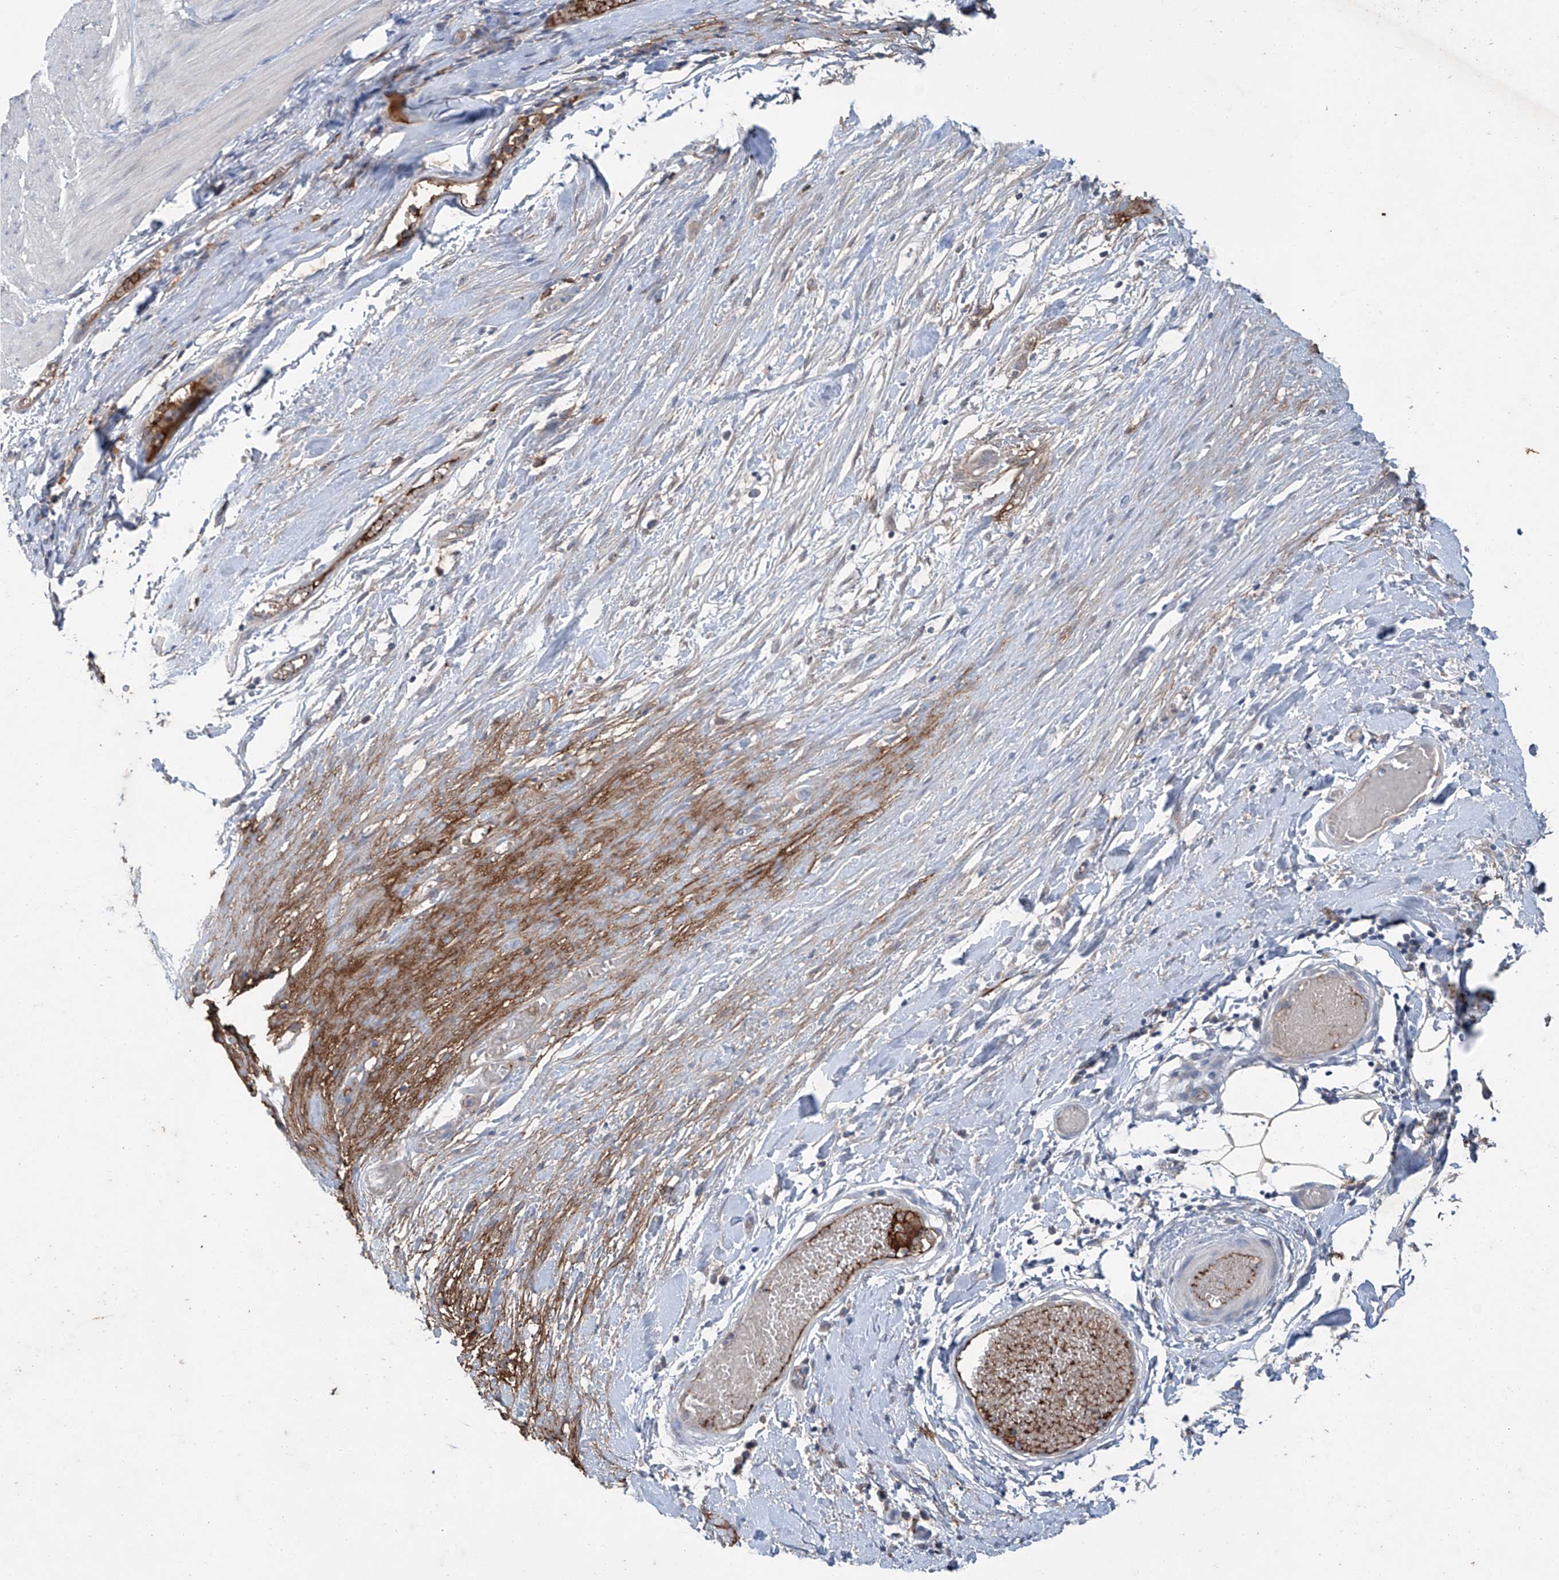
{"staining": {"intensity": "weak", "quantity": "<25%", "location": "cytoplasmic/membranous"}, "tissue": "smooth muscle", "cell_type": "Smooth muscle cells", "image_type": "normal", "snomed": [{"axis": "morphology", "description": "Normal tissue, NOS"}, {"axis": "morphology", "description": "Adenocarcinoma, NOS"}, {"axis": "topography", "description": "Colon"}, {"axis": "topography", "description": "Peripheral nerve tissue"}], "caption": "The micrograph reveals no significant positivity in smooth muscle cells of smooth muscle.", "gene": "SIX4", "patient": {"sex": "male", "age": 14}}